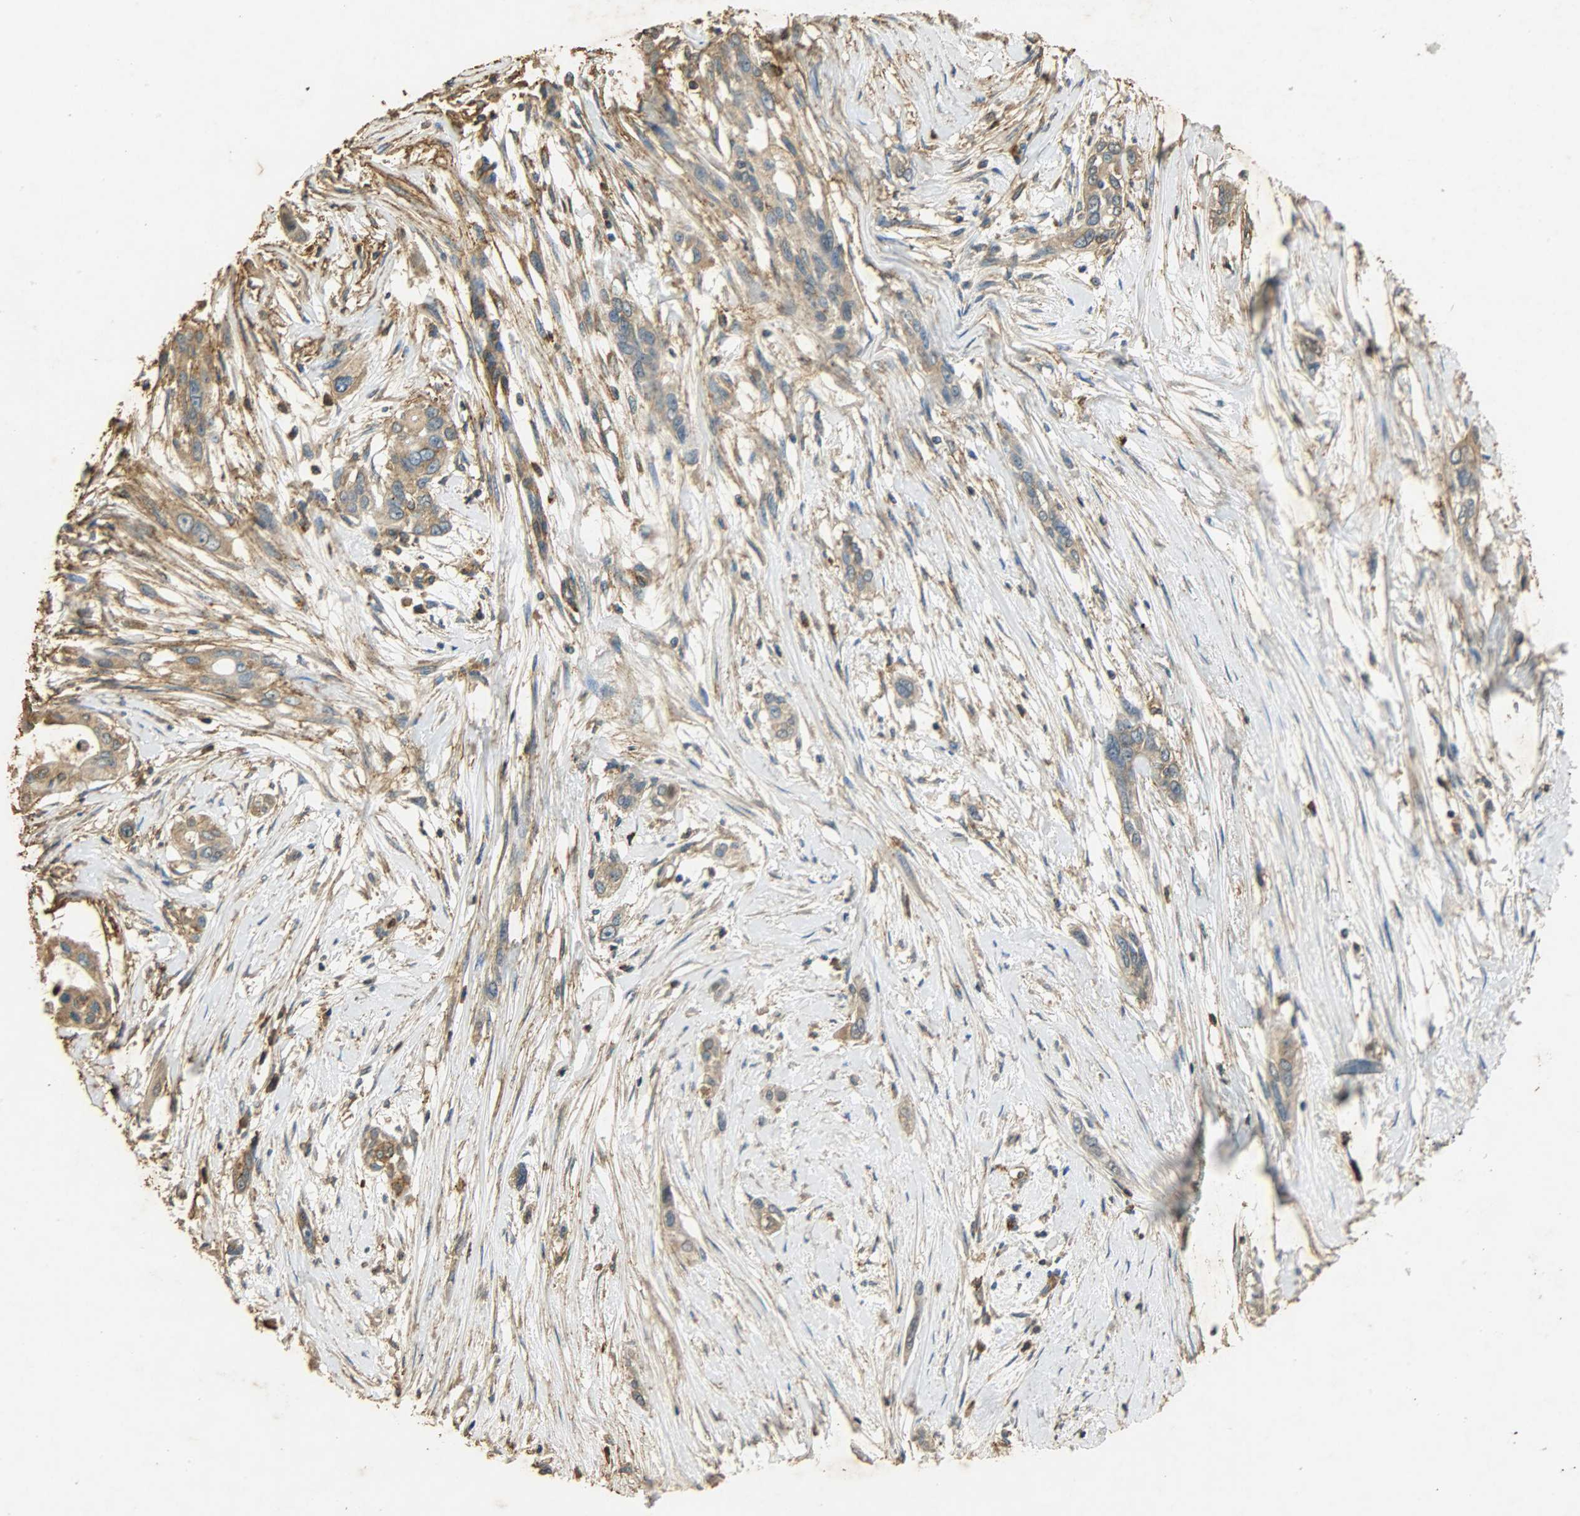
{"staining": {"intensity": "moderate", "quantity": ">75%", "location": "cytoplasmic/membranous"}, "tissue": "pancreatic cancer", "cell_type": "Tumor cells", "image_type": "cancer", "snomed": [{"axis": "morphology", "description": "Adenocarcinoma, NOS"}, {"axis": "topography", "description": "Pancreas"}], "caption": "Immunohistochemistry (IHC) staining of adenocarcinoma (pancreatic), which shows medium levels of moderate cytoplasmic/membranous staining in approximately >75% of tumor cells indicating moderate cytoplasmic/membranous protein staining. The staining was performed using DAB (3,3'-diaminobenzidine) (brown) for protein detection and nuclei were counterstained in hematoxylin (blue).", "gene": "ANXA6", "patient": {"sex": "female", "age": 60}}